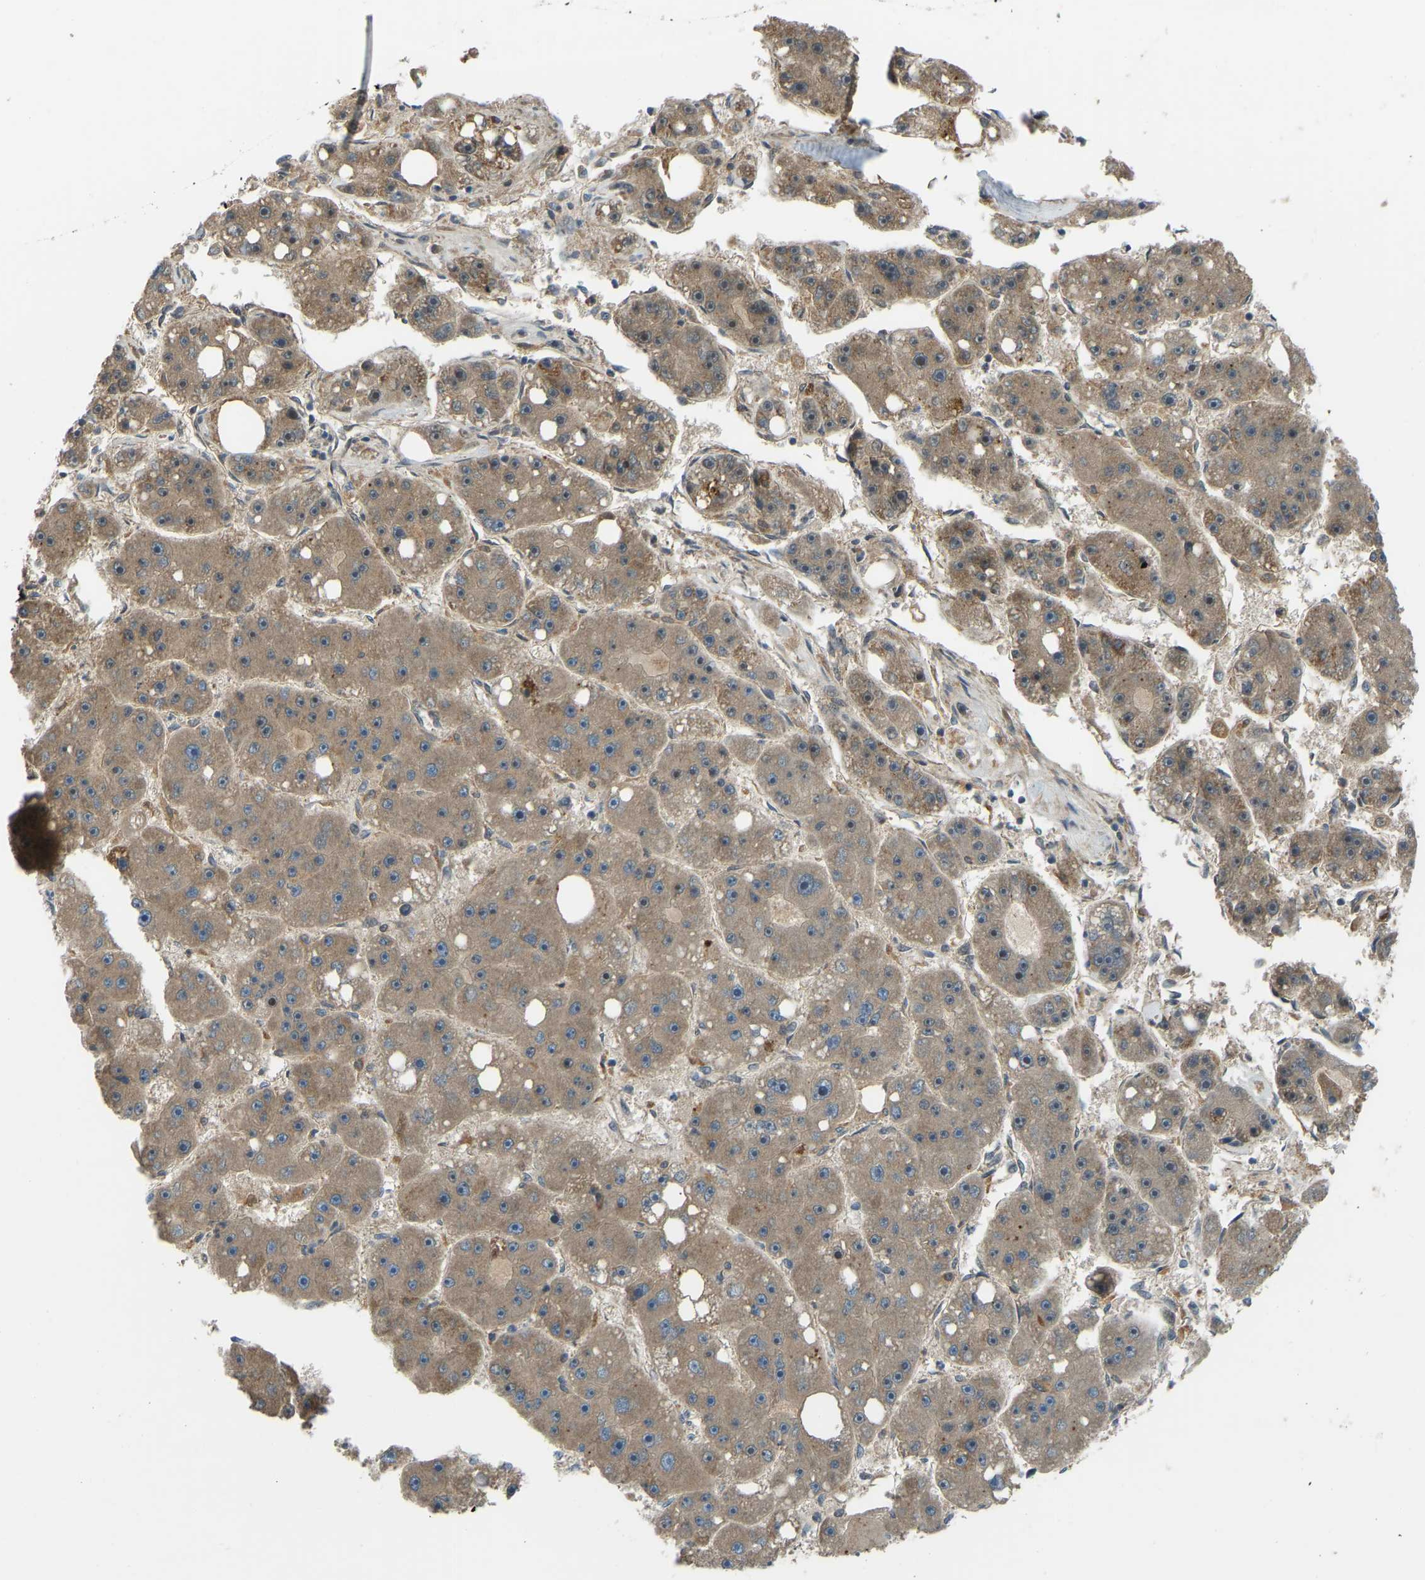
{"staining": {"intensity": "moderate", "quantity": ">75%", "location": "cytoplasmic/membranous"}, "tissue": "liver cancer", "cell_type": "Tumor cells", "image_type": "cancer", "snomed": [{"axis": "morphology", "description": "Carcinoma, Hepatocellular, NOS"}, {"axis": "topography", "description": "Liver"}], "caption": "Brown immunohistochemical staining in human liver cancer (hepatocellular carcinoma) shows moderate cytoplasmic/membranous staining in about >75% of tumor cells.", "gene": "ZNF71", "patient": {"sex": "female", "age": 61}}